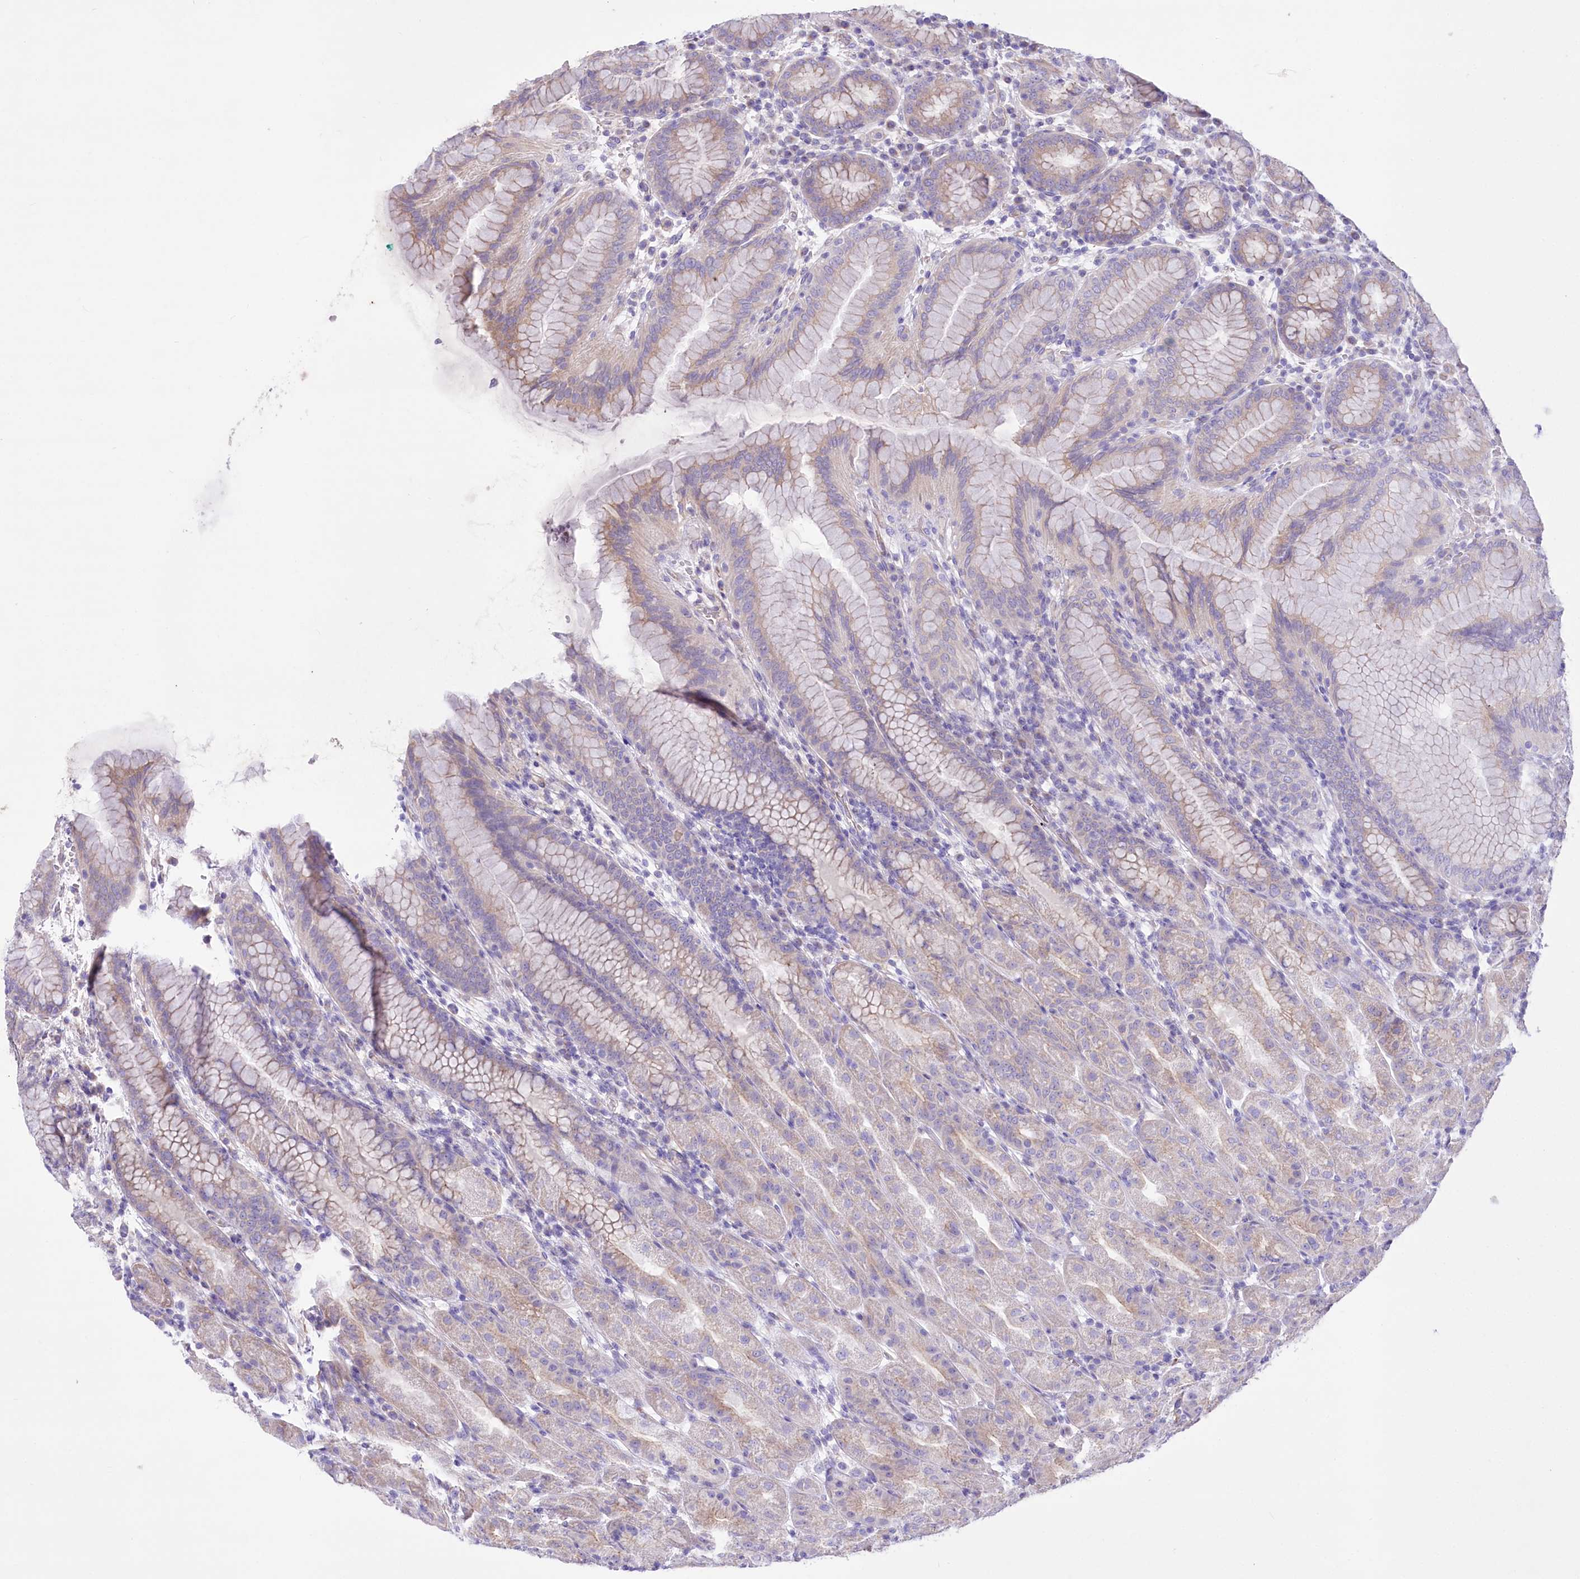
{"staining": {"intensity": "weak", "quantity": "25%-75%", "location": "cytoplasmic/membranous"}, "tissue": "stomach", "cell_type": "Glandular cells", "image_type": "normal", "snomed": [{"axis": "morphology", "description": "Normal tissue, NOS"}, {"axis": "topography", "description": "Stomach"}], "caption": "Glandular cells demonstrate low levels of weak cytoplasmic/membranous expression in approximately 25%-75% of cells in unremarkable stomach.", "gene": "LRRC34", "patient": {"sex": "female", "age": 79}}